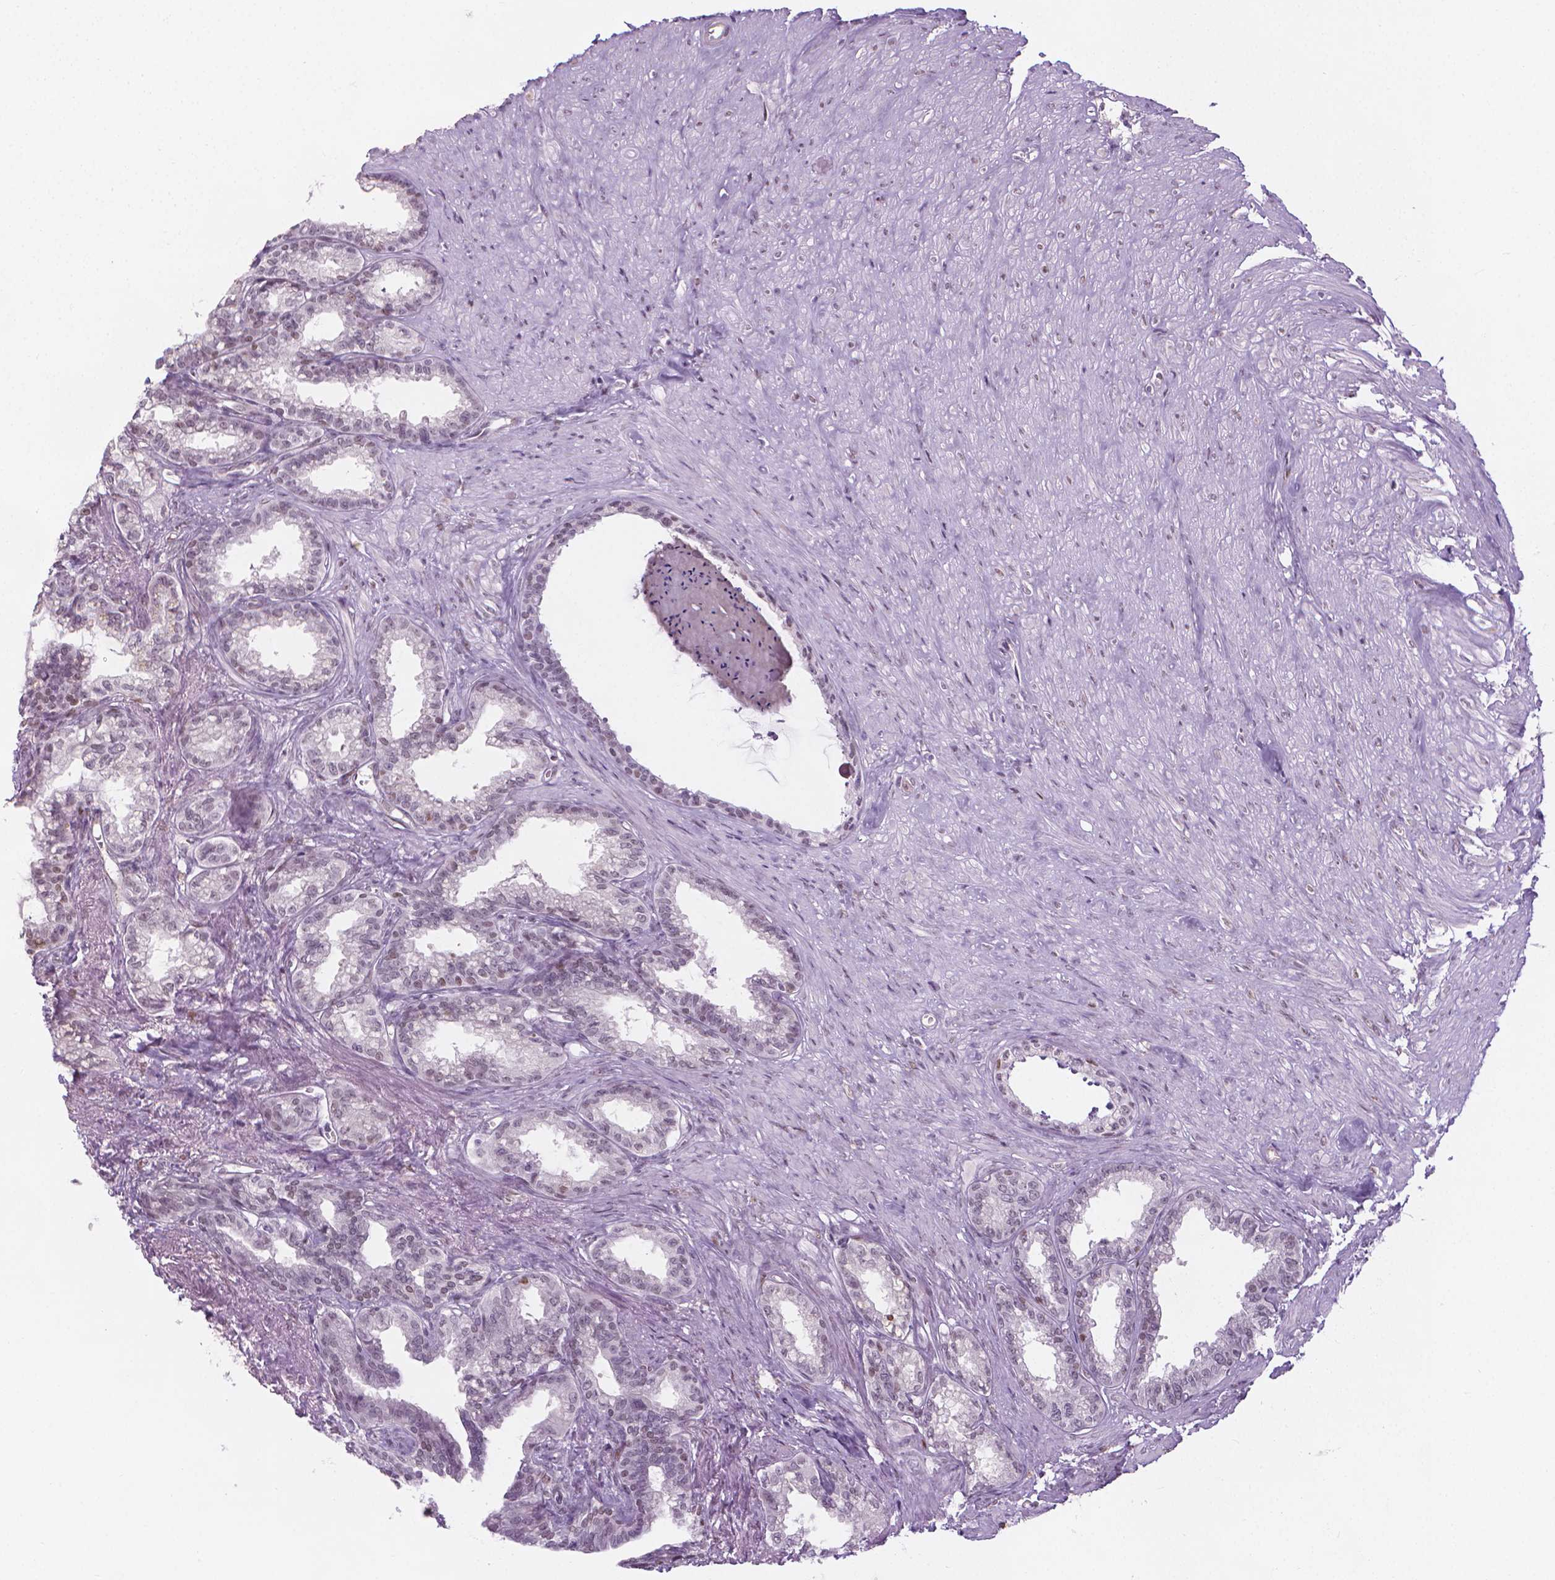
{"staining": {"intensity": "negative", "quantity": "none", "location": "none"}, "tissue": "seminal vesicle", "cell_type": "Glandular cells", "image_type": "normal", "snomed": [{"axis": "morphology", "description": "Normal tissue, NOS"}, {"axis": "morphology", "description": "Urothelial carcinoma, NOS"}, {"axis": "topography", "description": "Urinary bladder"}, {"axis": "topography", "description": "Seminal veicle"}], "caption": "Benign seminal vesicle was stained to show a protein in brown. There is no significant positivity in glandular cells. (DAB (3,3'-diaminobenzidine) immunohistochemistry (IHC) visualized using brightfield microscopy, high magnification).", "gene": "CDKN1C", "patient": {"sex": "male", "age": 76}}